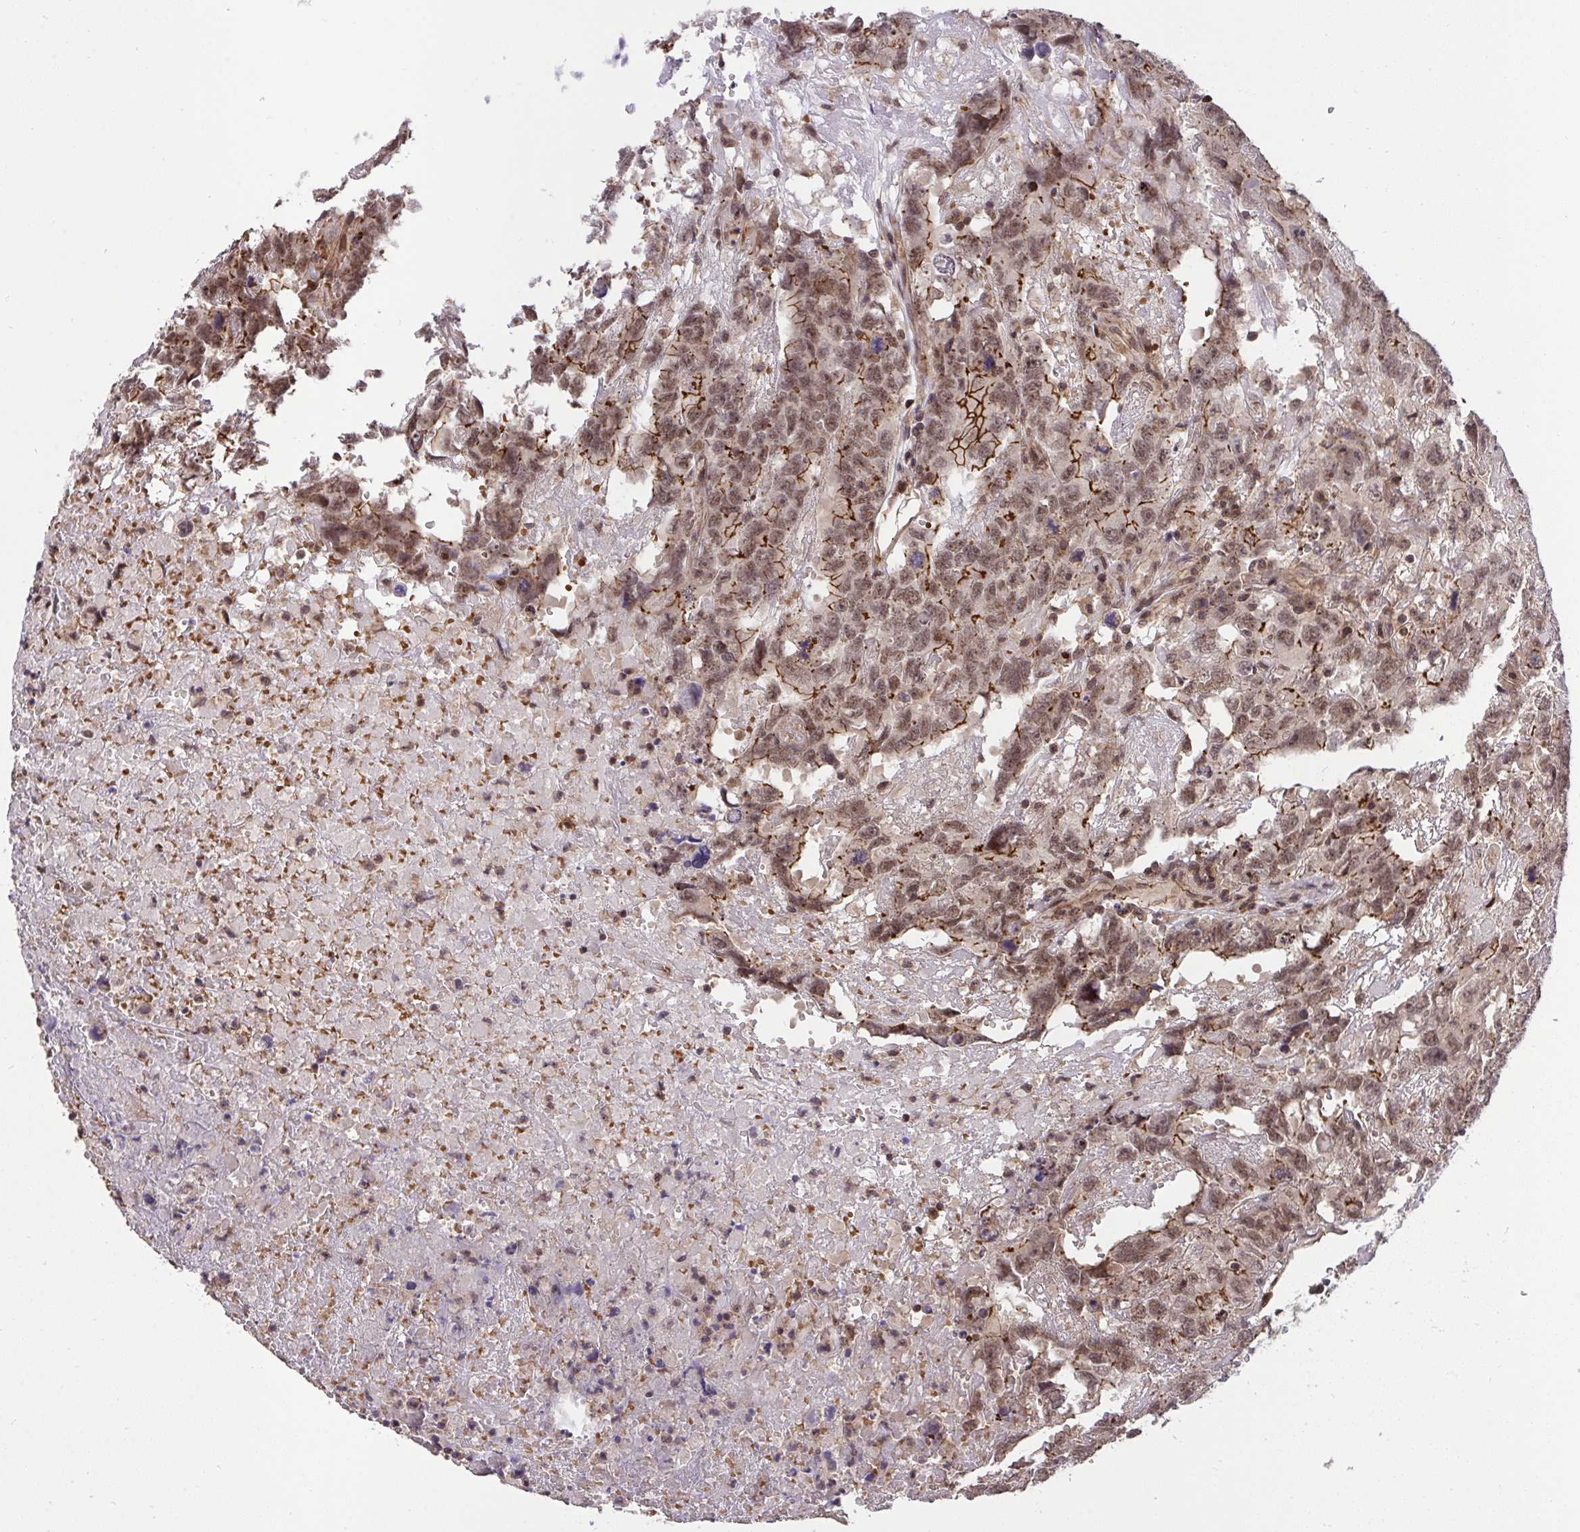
{"staining": {"intensity": "moderate", "quantity": ">75%", "location": "cytoplasmic/membranous,nuclear"}, "tissue": "testis cancer", "cell_type": "Tumor cells", "image_type": "cancer", "snomed": [{"axis": "morphology", "description": "Carcinoma, Embryonal, NOS"}, {"axis": "topography", "description": "Testis"}], "caption": "Tumor cells reveal medium levels of moderate cytoplasmic/membranous and nuclear staining in about >75% of cells in human testis cancer (embryonal carcinoma).", "gene": "PPP1CA", "patient": {"sex": "male", "age": 45}}